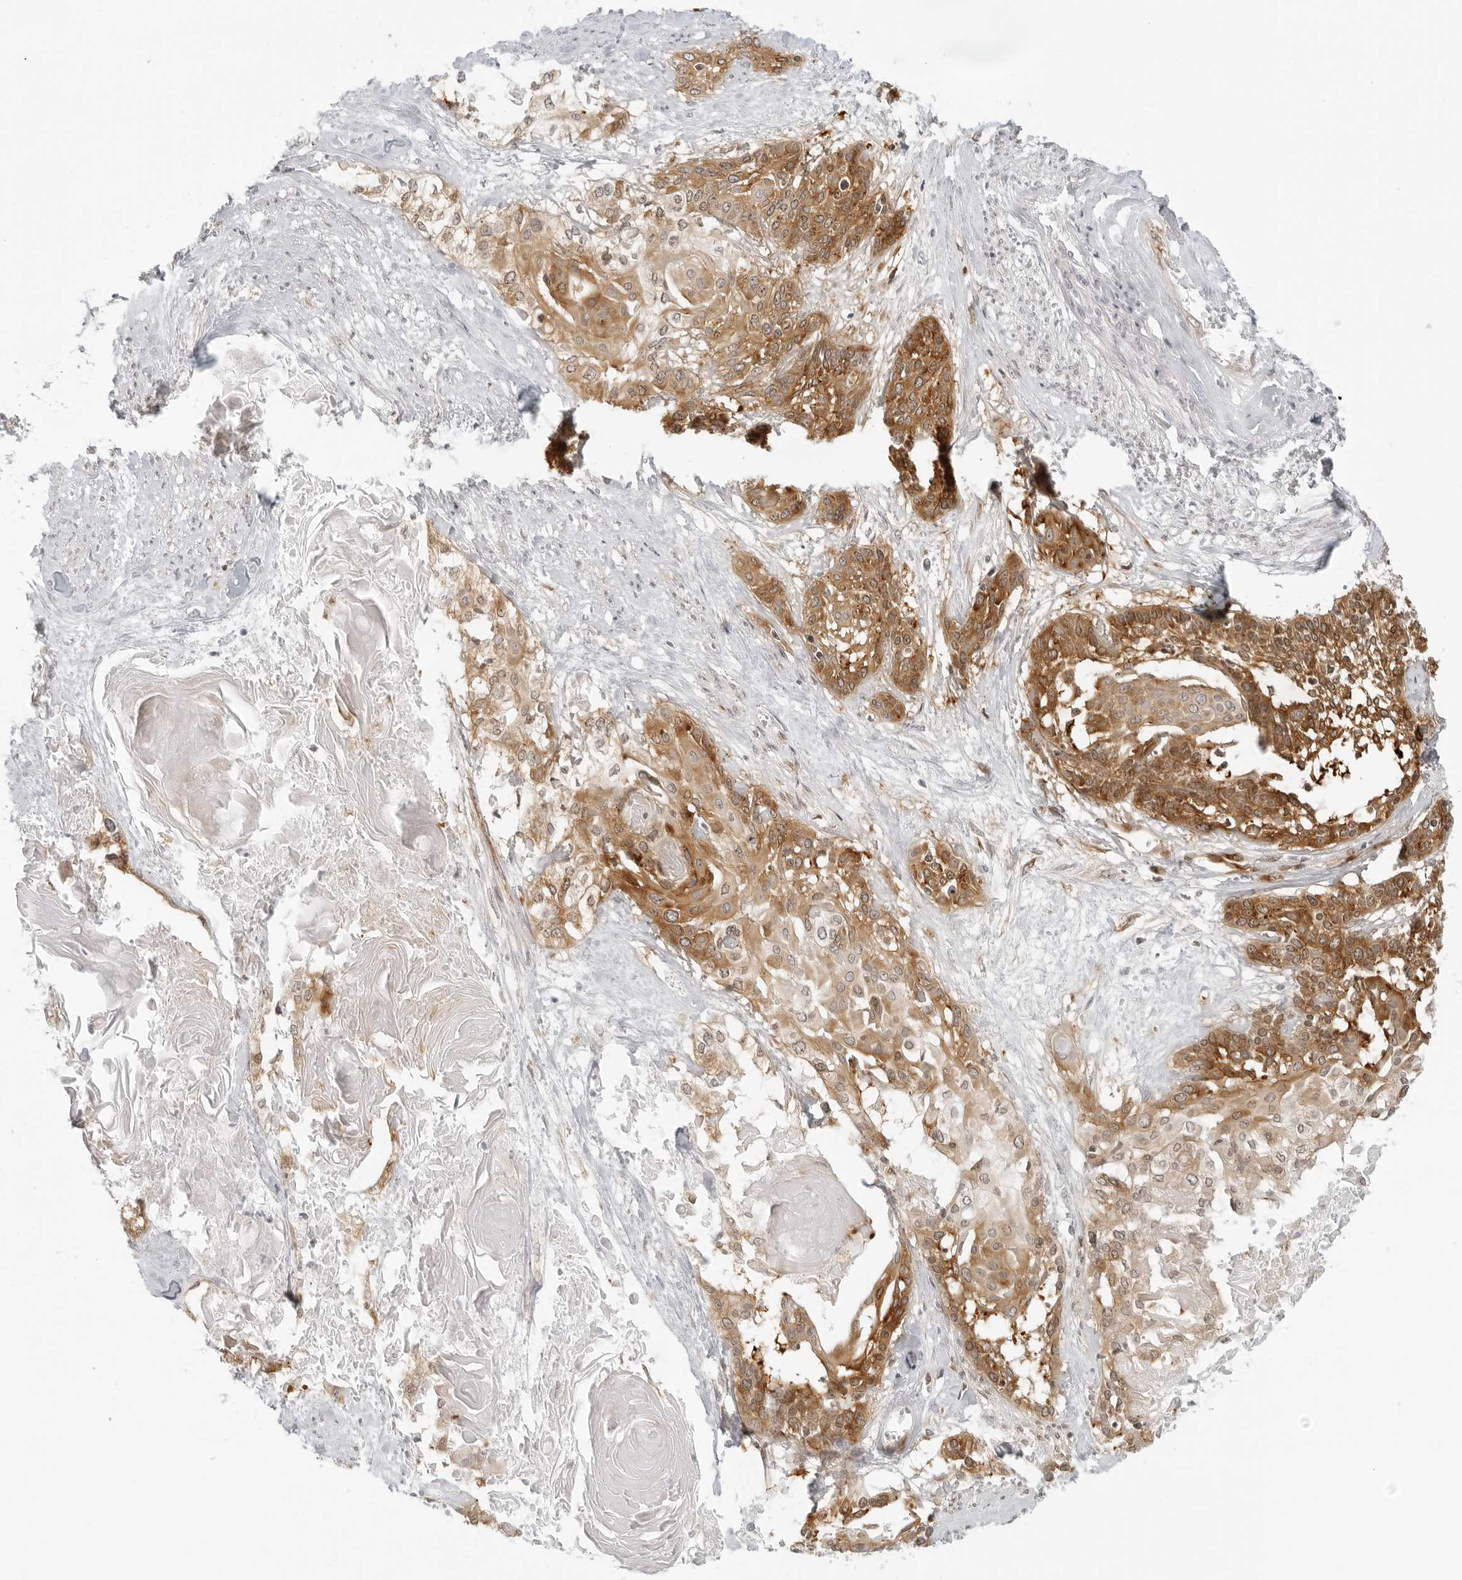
{"staining": {"intensity": "moderate", "quantity": ">75%", "location": "cytoplasmic/membranous"}, "tissue": "cervical cancer", "cell_type": "Tumor cells", "image_type": "cancer", "snomed": [{"axis": "morphology", "description": "Squamous cell carcinoma, NOS"}, {"axis": "topography", "description": "Cervix"}], "caption": "Immunohistochemistry photomicrograph of cervical cancer stained for a protein (brown), which shows medium levels of moderate cytoplasmic/membranous staining in about >75% of tumor cells.", "gene": "EIF4G1", "patient": {"sex": "female", "age": 57}}